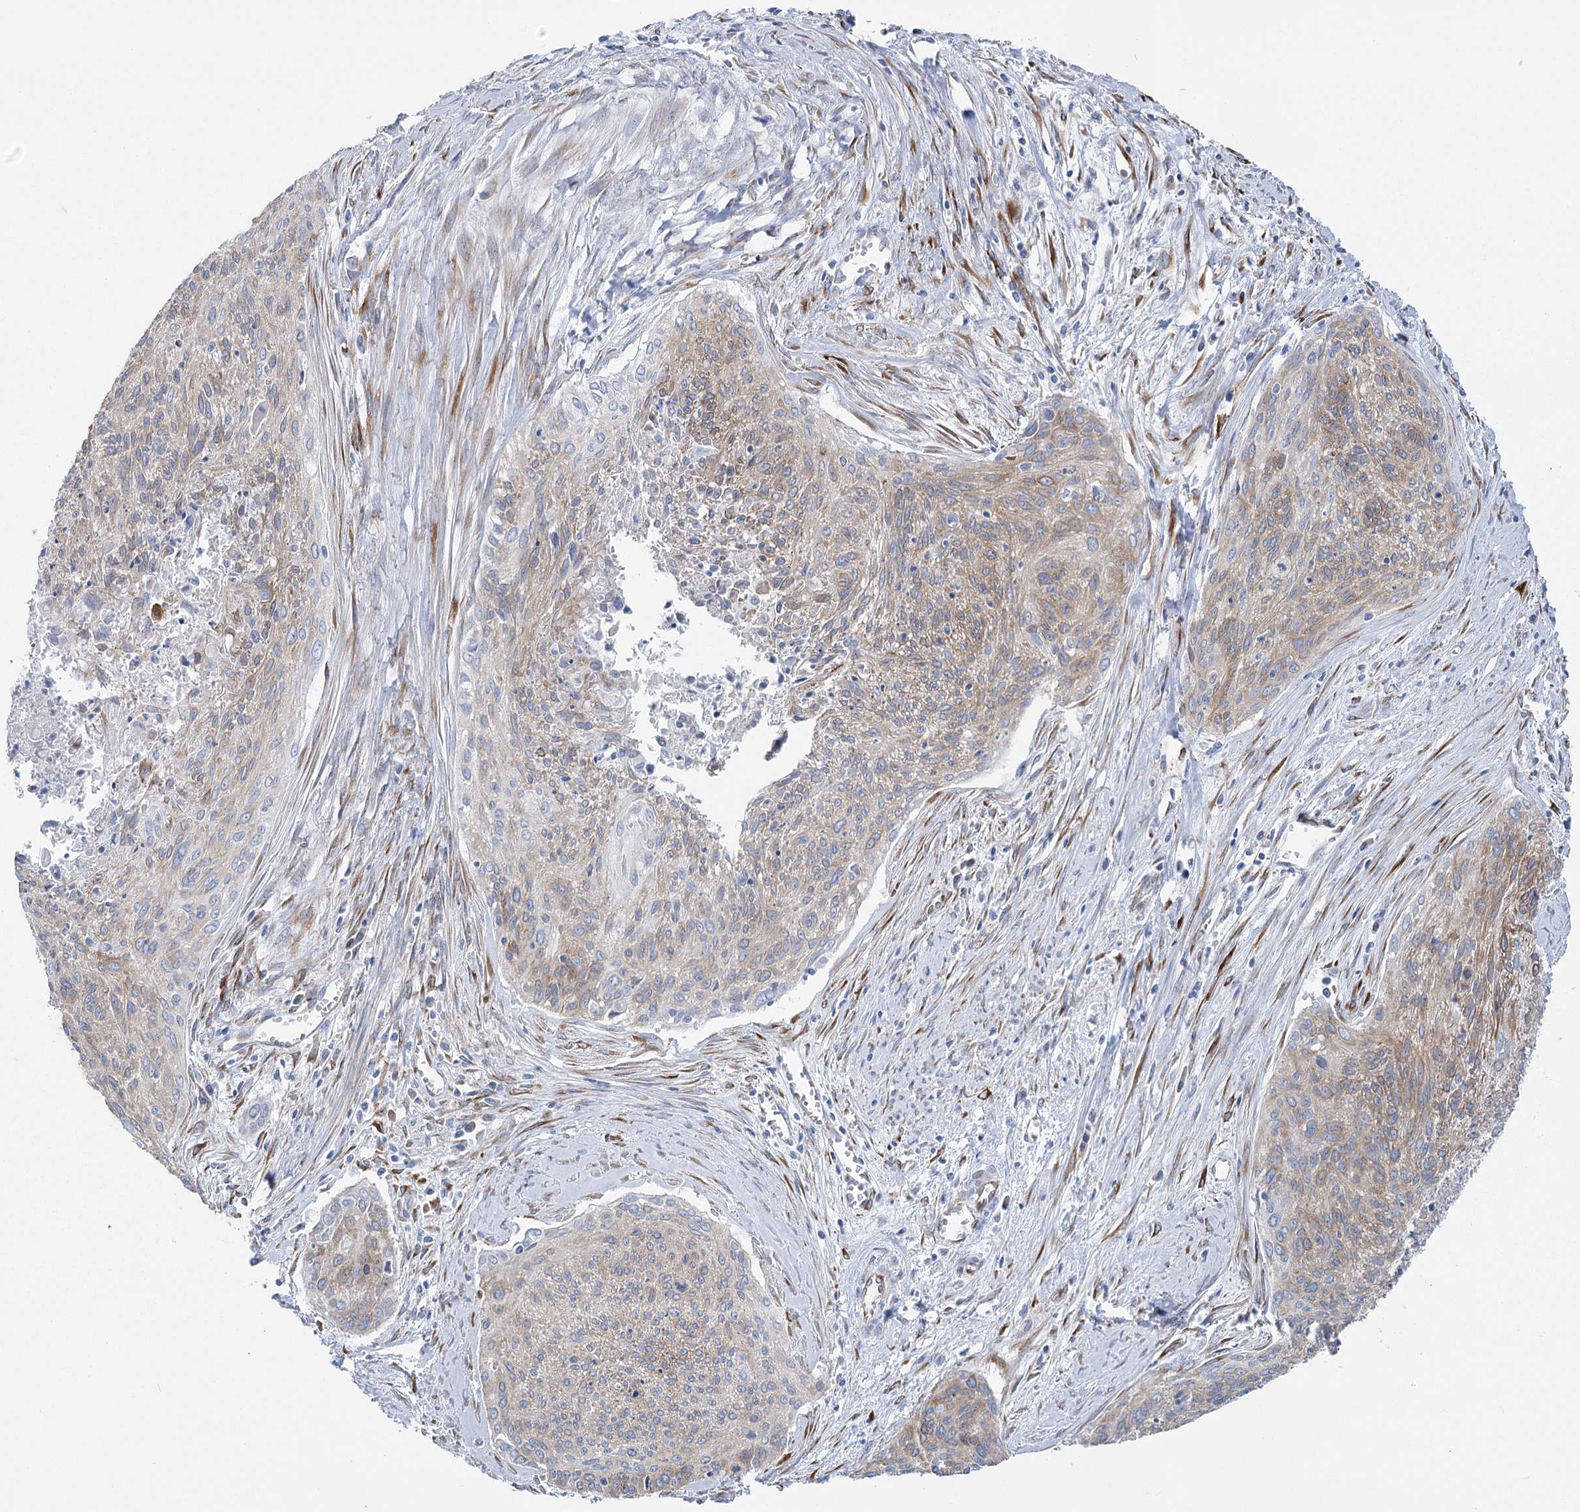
{"staining": {"intensity": "weak", "quantity": "25%-75%", "location": "cytoplasmic/membranous"}, "tissue": "cervical cancer", "cell_type": "Tumor cells", "image_type": "cancer", "snomed": [{"axis": "morphology", "description": "Squamous cell carcinoma, NOS"}, {"axis": "topography", "description": "Cervix"}], "caption": "Immunohistochemistry photomicrograph of human squamous cell carcinoma (cervical) stained for a protein (brown), which reveals low levels of weak cytoplasmic/membranous positivity in about 25%-75% of tumor cells.", "gene": "YTHDC2", "patient": {"sex": "female", "age": 55}}